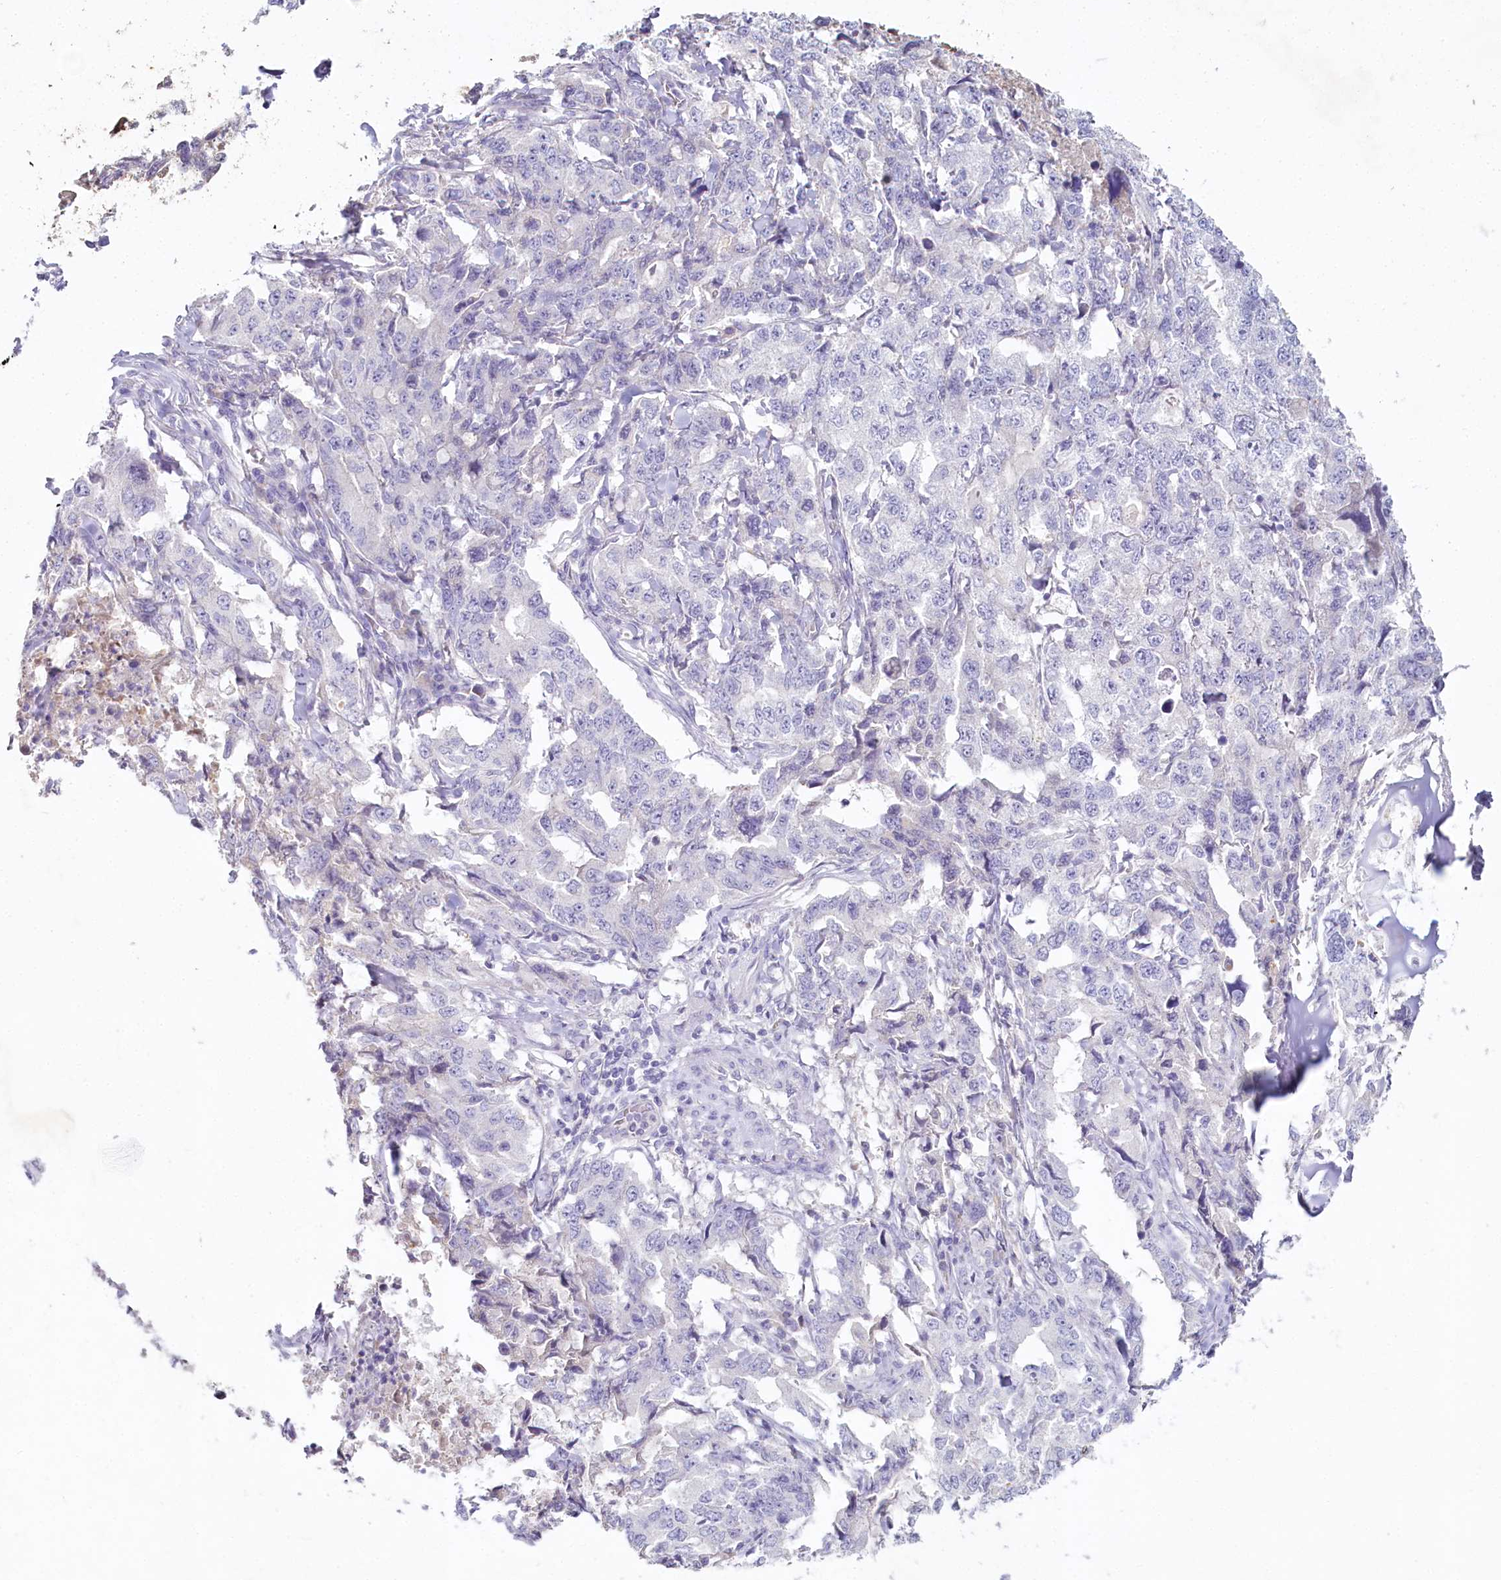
{"staining": {"intensity": "negative", "quantity": "none", "location": "none"}, "tissue": "lung cancer", "cell_type": "Tumor cells", "image_type": "cancer", "snomed": [{"axis": "morphology", "description": "Adenocarcinoma, NOS"}, {"axis": "topography", "description": "Lung"}], "caption": "A histopathology image of human lung cancer is negative for staining in tumor cells.", "gene": "HPD", "patient": {"sex": "female", "age": 51}}